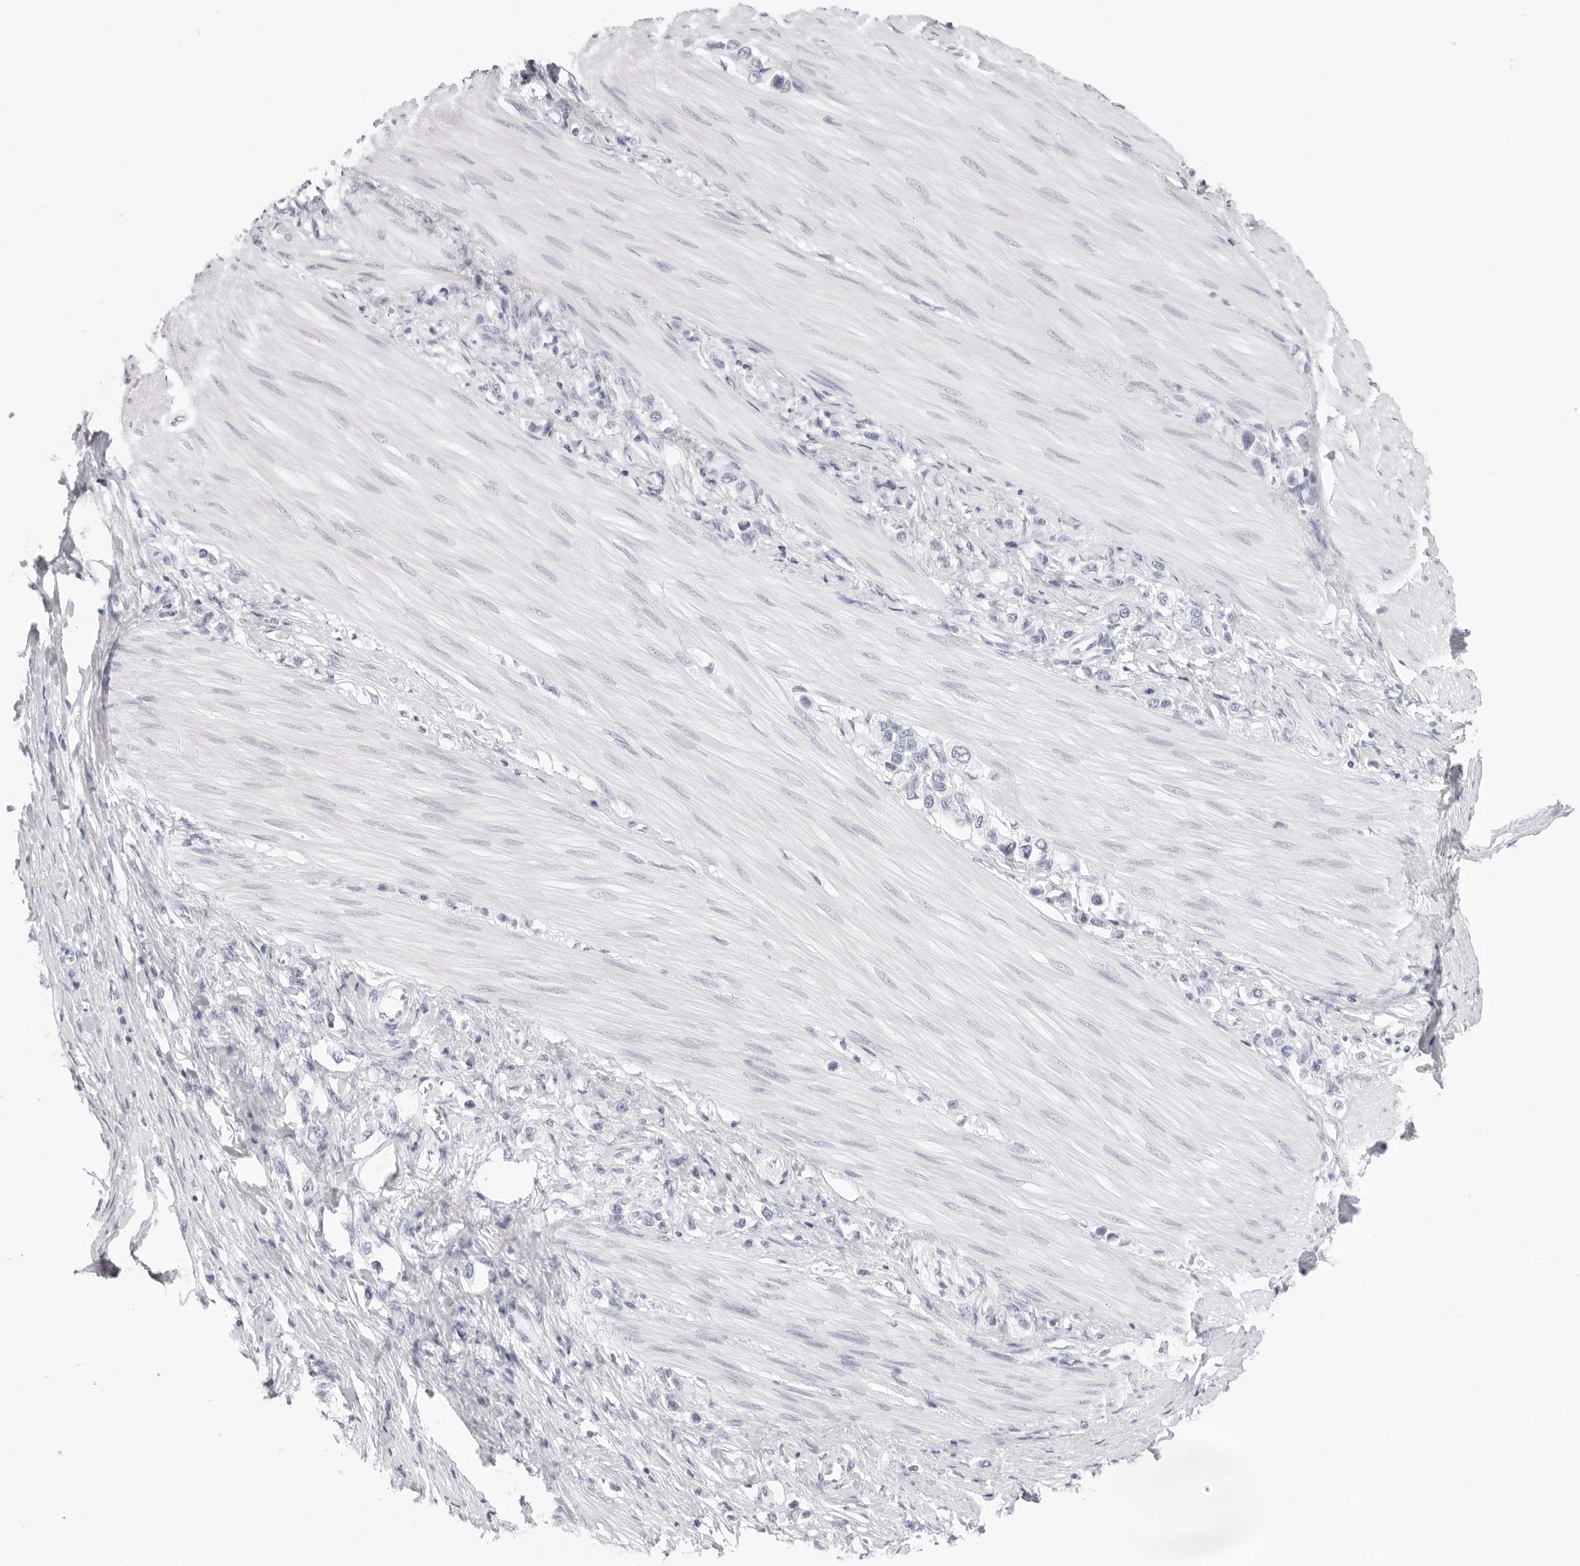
{"staining": {"intensity": "negative", "quantity": "none", "location": "none"}, "tissue": "stomach cancer", "cell_type": "Tumor cells", "image_type": "cancer", "snomed": [{"axis": "morphology", "description": "Adenocarcinoma, NOS"}, {"axis": "topography", "description": "Stomach"}], "caption": "IHC micrograph of stomach cancer (adenocarcinoma) stained for a protein (brown), which displays no expression in tumor cells.", "gene": "AGMAT", "patient": {"sex": "female", "age": 65}}